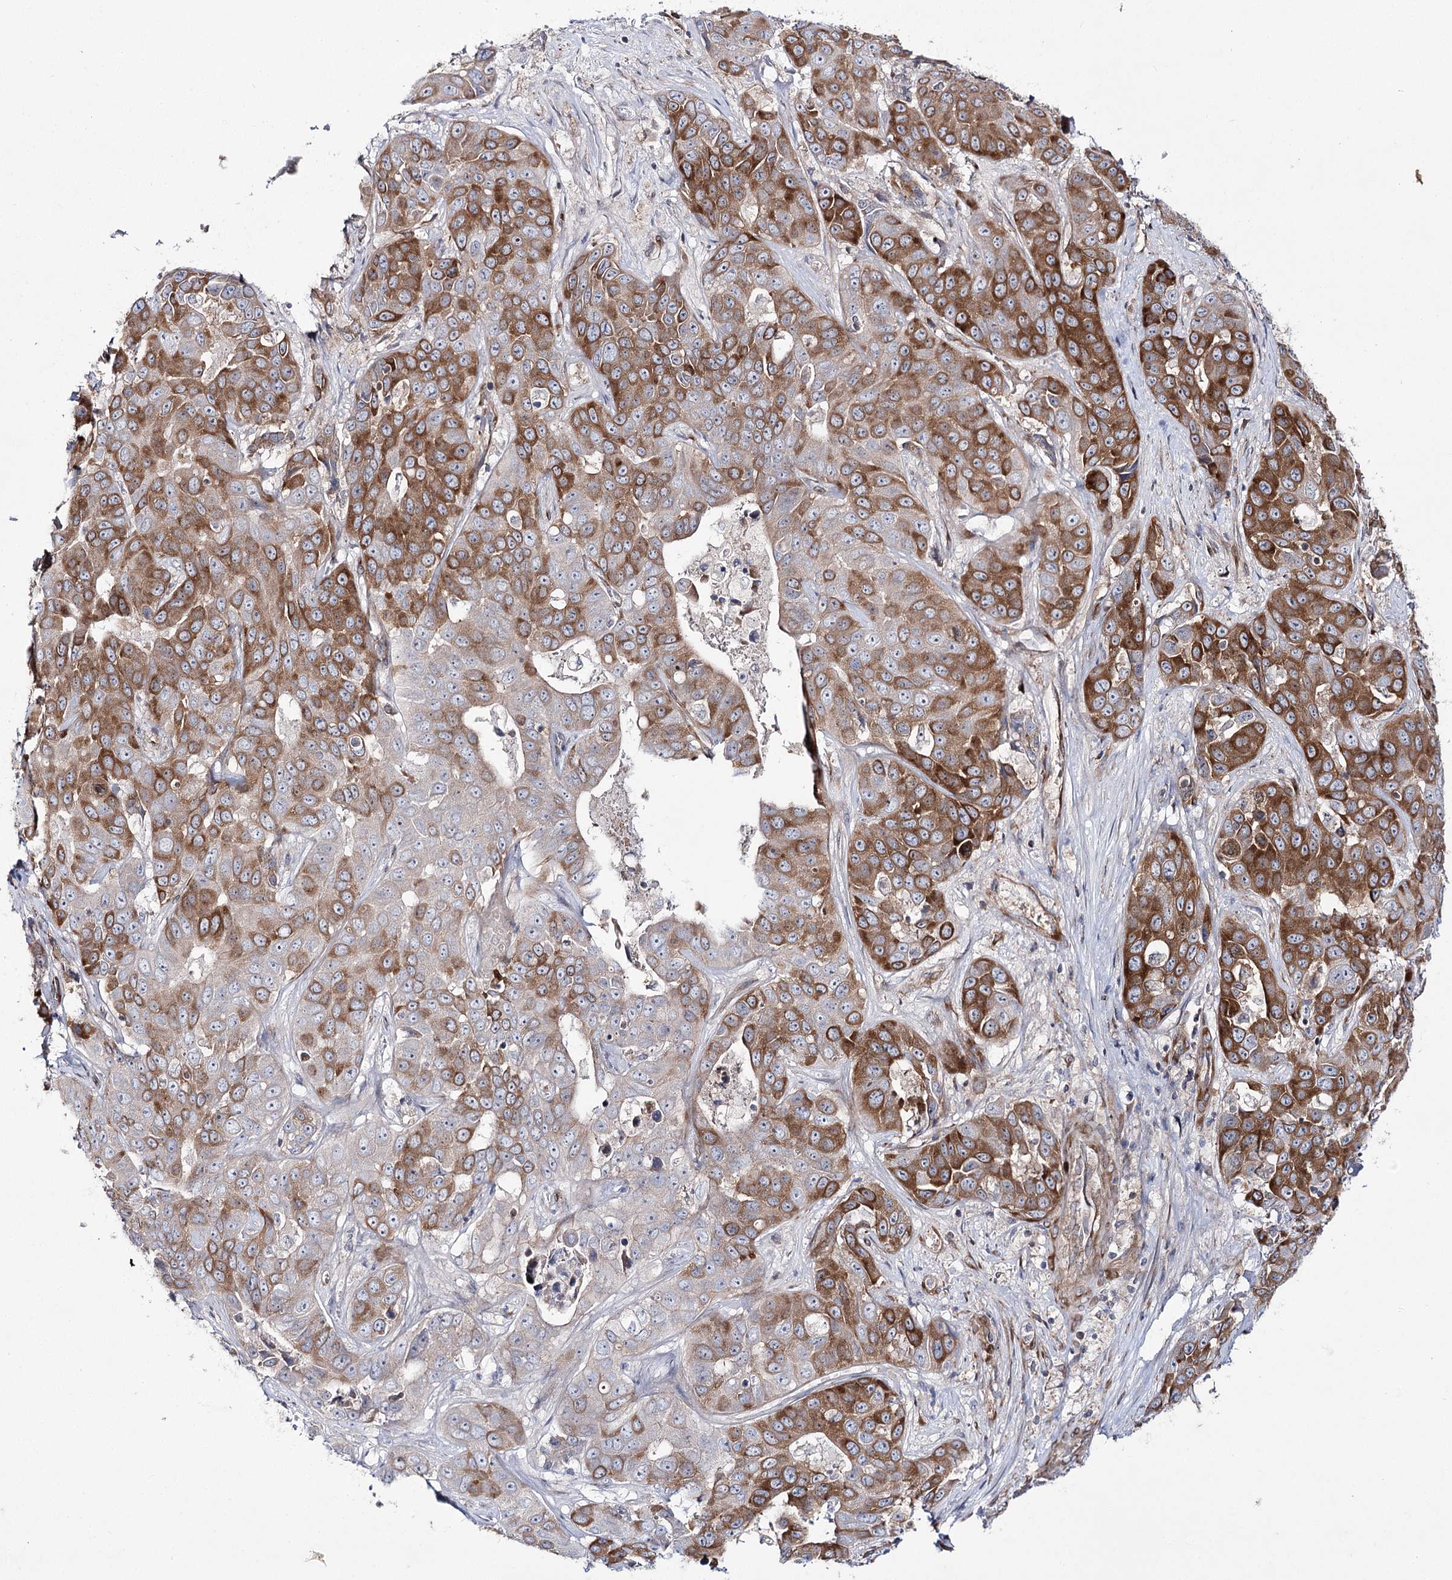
{"staining": {"intensity": "strong", "quantity": "25%-75%", "location": "cytoplasmic/membranous"}, "tissue": "liver cancer", "cell_type": "Tumor cells", "image_type": "cancer", "snomed": [{"axis": "morphology", "description": "Cholangiocarcinoma"}, {"axis": "topography", "description": "Liver"}], "caption": "Immunohistochemical staining of cholangiocarcinoma (liver) exhibits strong cytoplasmic/membranous protein expression in about 25%-75% of tumor cells.", "gene": "VWA2", "patient": {"sex": "female", "age": 52}}